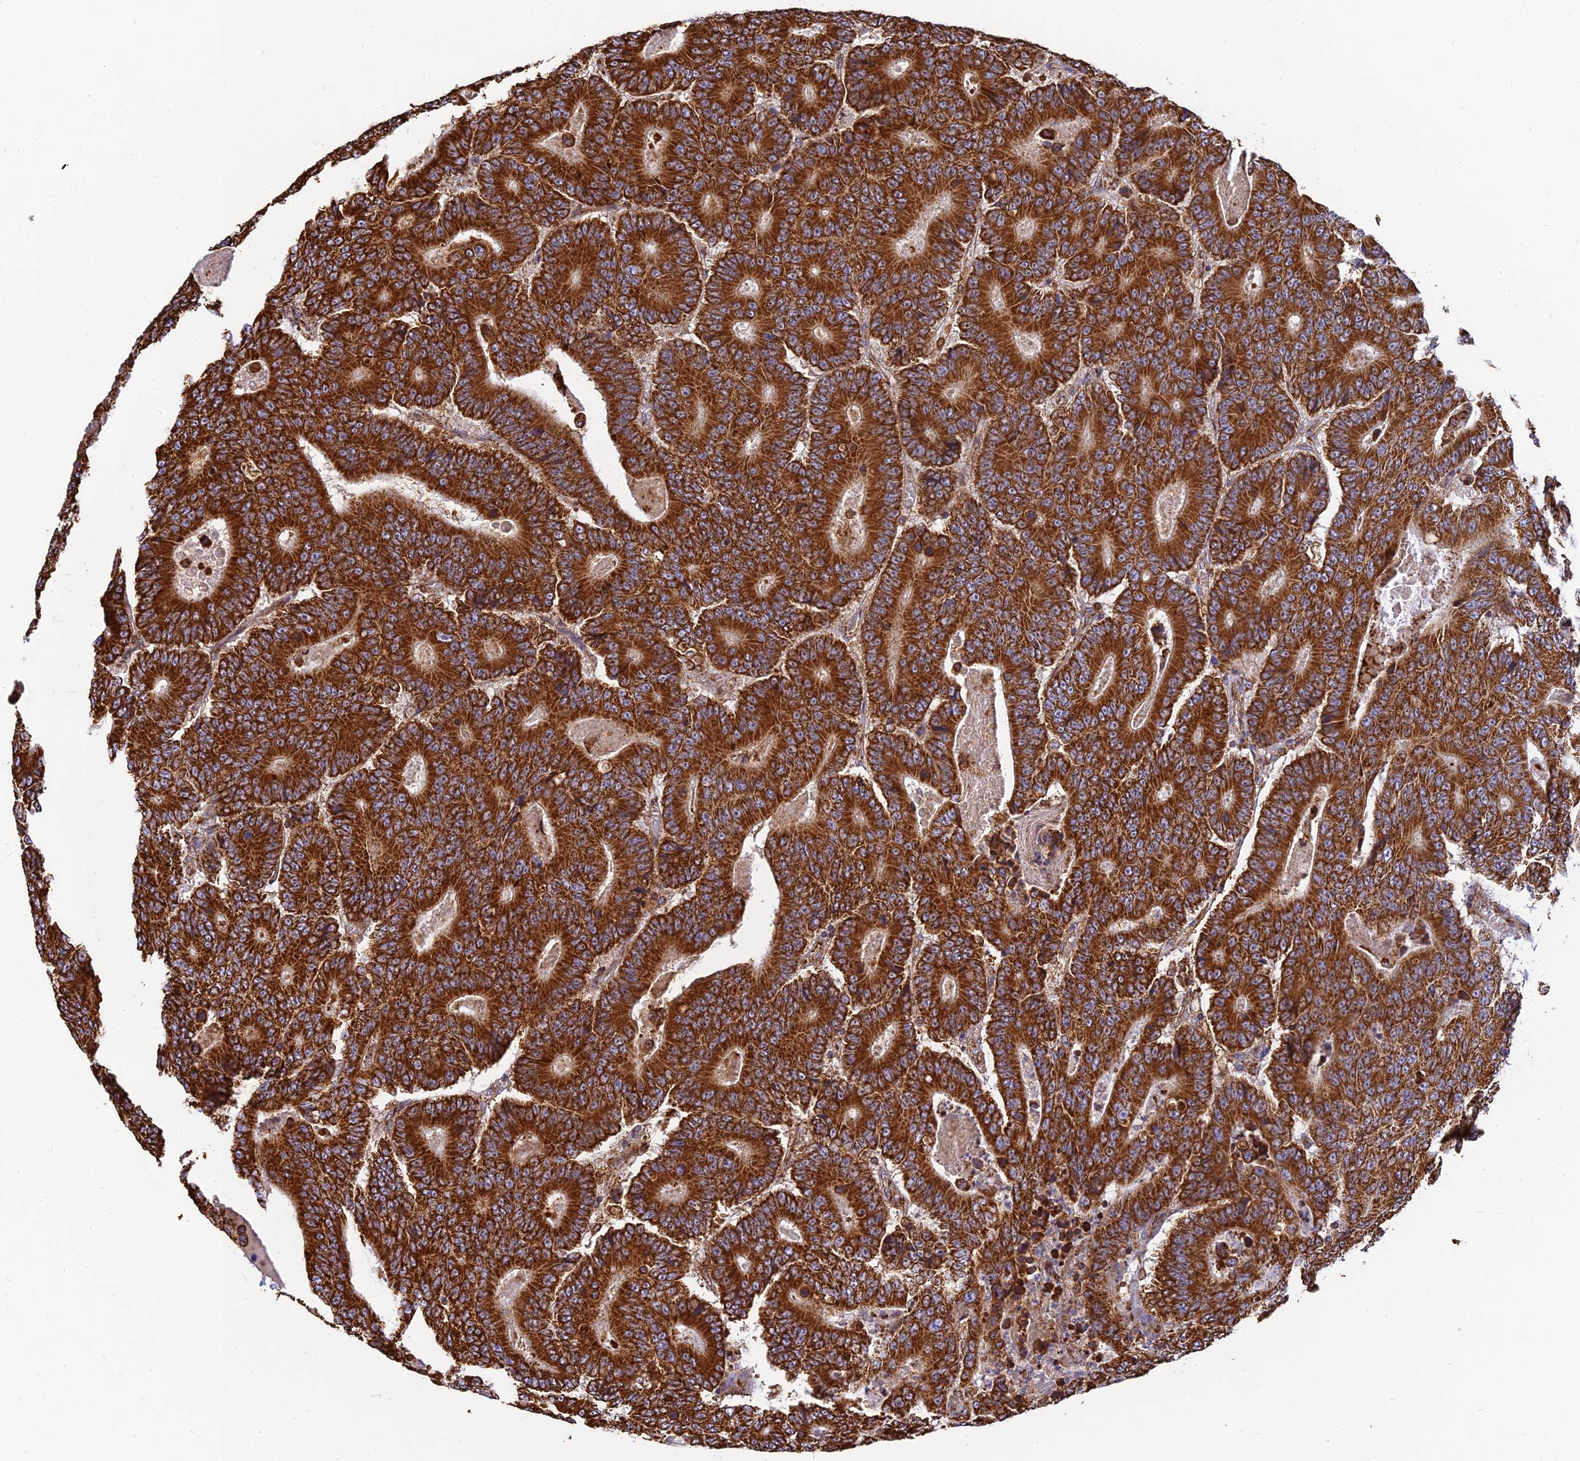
{"staining": {"intensity": "strong", "quantity": ">75%", "location": "cytoplasmic/membranous"}, "tissue": "colorectal cancer", "cell_type": "Tumor cells", "image_type": "cancer", "snomed": [{"axis": "morphology", "description": "Adenocarcinoma, NOS"}, {"axis": "topography", "description": "Colon"}], "caption": "High-power microscopy captured an immunohistochemistry histopathology image of colorectal cancer (adenocarcinoma), revealing strong cytoplasmic/membranous expression in approximately >75% of tumor cells.", "gene": "THUMPD2", "patient": {"sex": "male", "age": 83}}